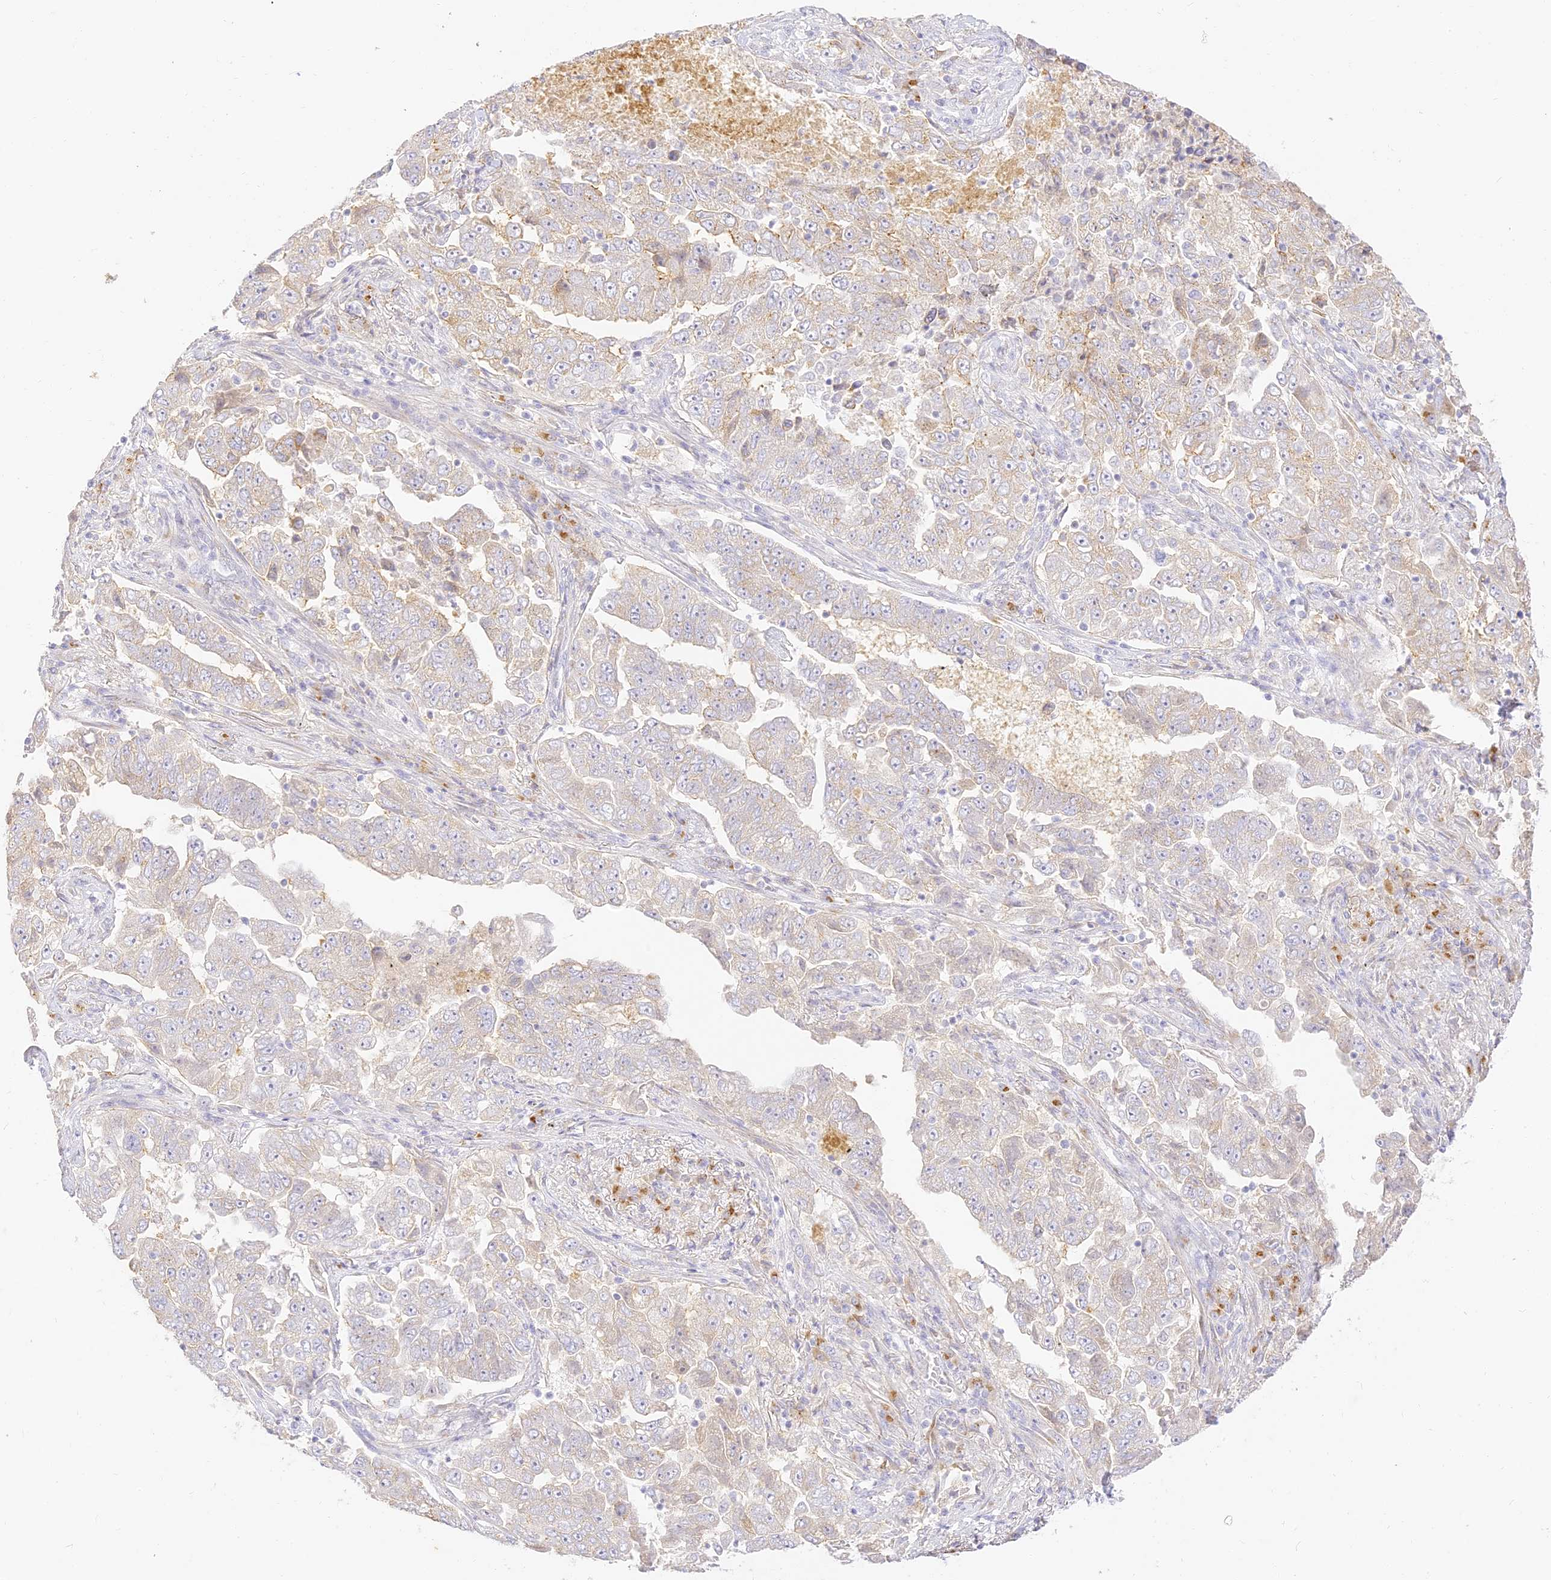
{"staining": {"intensity": "weak", "quantity": "<25%", "location": "cytoplasmic/membranous"}, "tissue": "lung cancer", "cell_type": "Tumor cells", "image_type": "cancer", "snomed": [{"axis": "morphology", "description": "Adenocarcinoma, NOS"}, {"axis": "topography", "description": "Lung"}], "caption": "An immunohistochemistry (IHC) histopathology image of lung cancer is shown. There is no staining in tumor cells of lung cancer. (Stains: DAB (3,3'-diaminobenzidine) immunohistochemistry with hematoxylin counter stain, Microscopy: brightfield microscopy at high magnification).", "gene": "SEC13", "patient": {"sex": "female", "age": 51}}